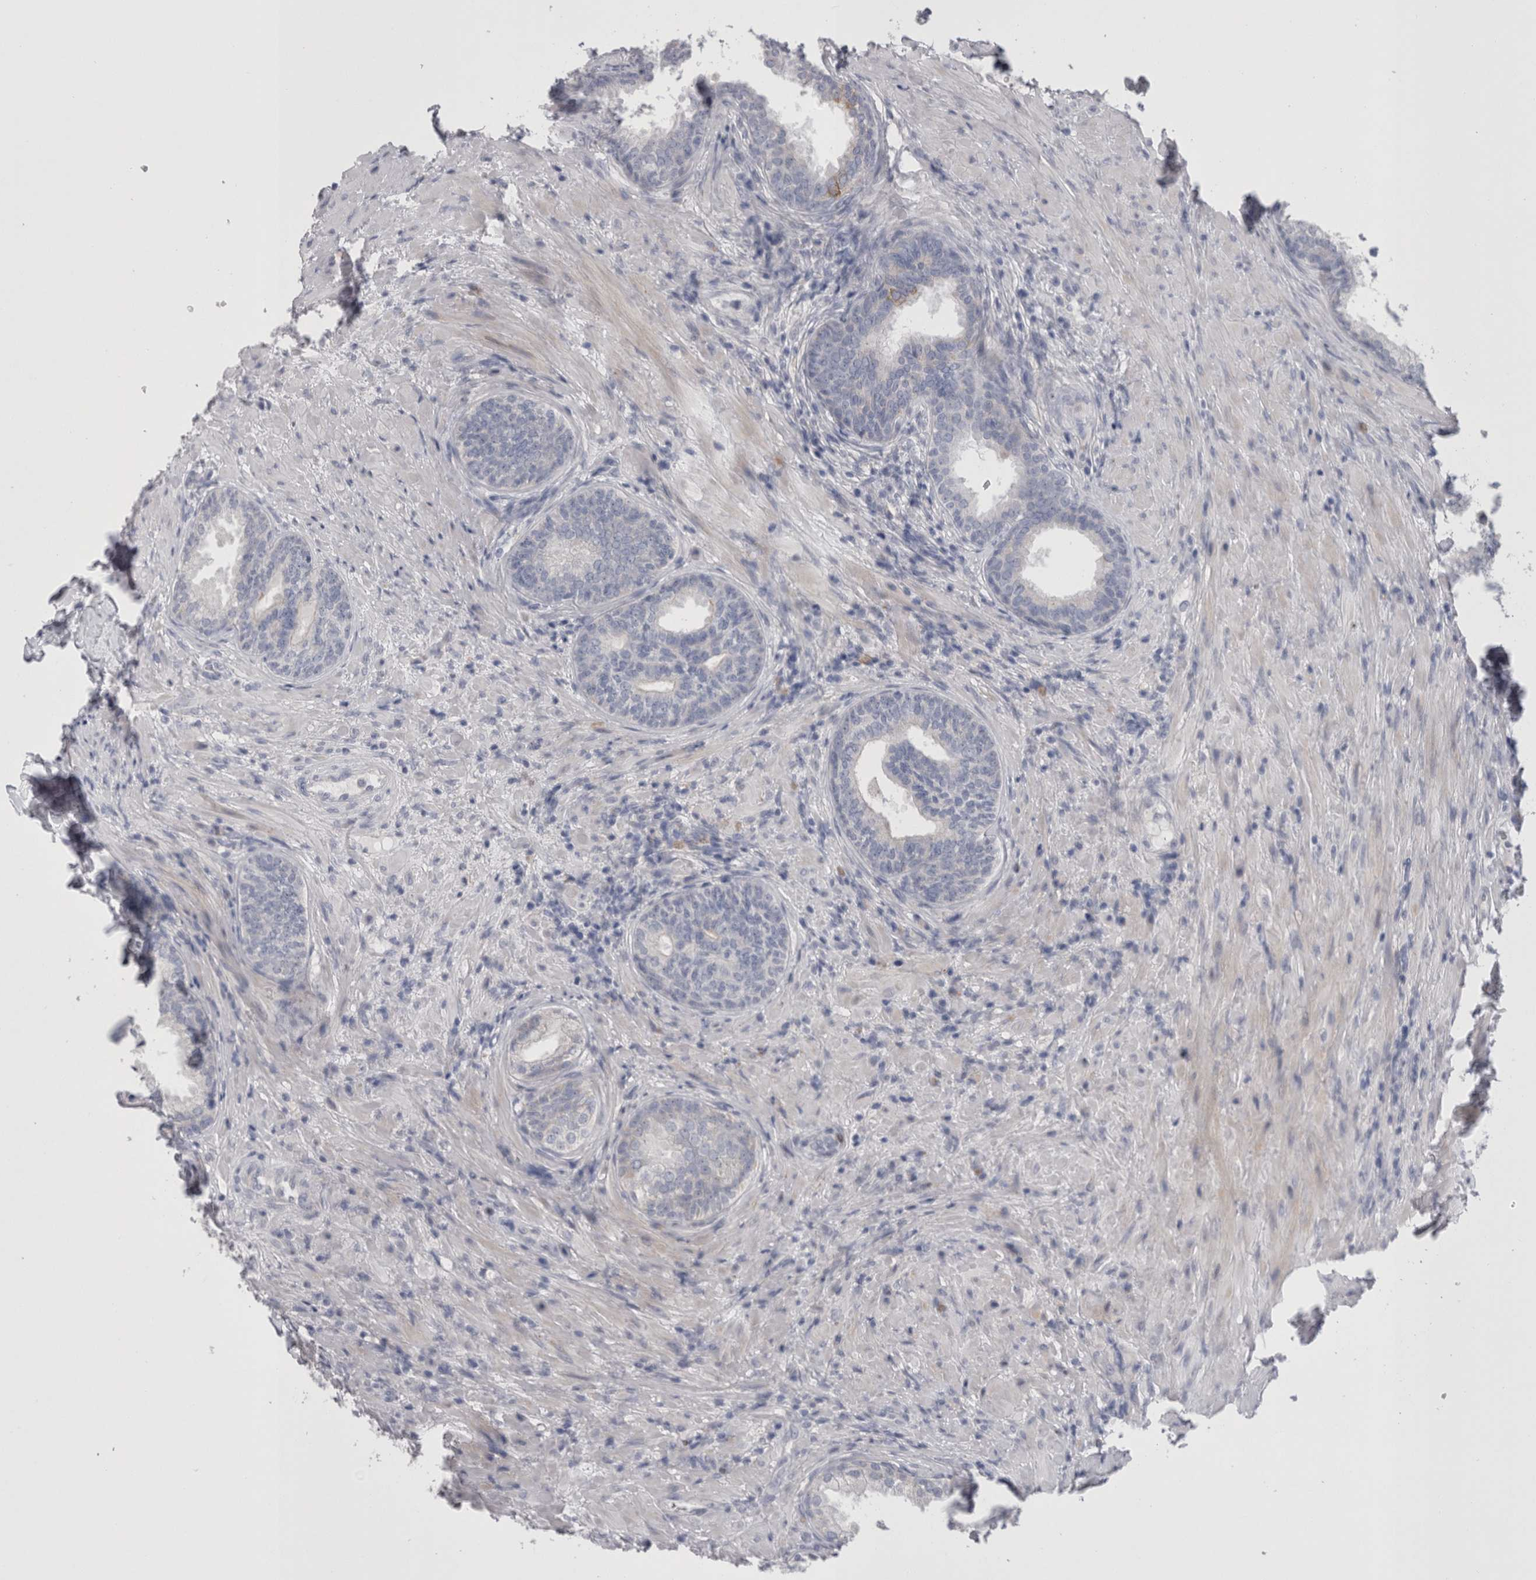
{"staining": {"intensity": "strong", "quantity": "<25%", "location": "cytoplasmic/membranous"}, "tissue": "prostate", "cell_type": "Glandular cells", "image_type": "normal", "snomed": [{"axis": "morphology", "description": "Normal tissue, NOS"}, {"axis": "topography", "description": "Prostate"}], "caption": "Strong cytoplasmic/membranous expression is present in about <25% of glandular cells in unremarkable prostate. Using DAB (3,3'-diaminobenzidine) (brown) and hematoxylin (blue) stains, captured at high magnification using brightfield microscopy.", "gene": "PWP2", "patient": {"sex": "male", "age": 76}}